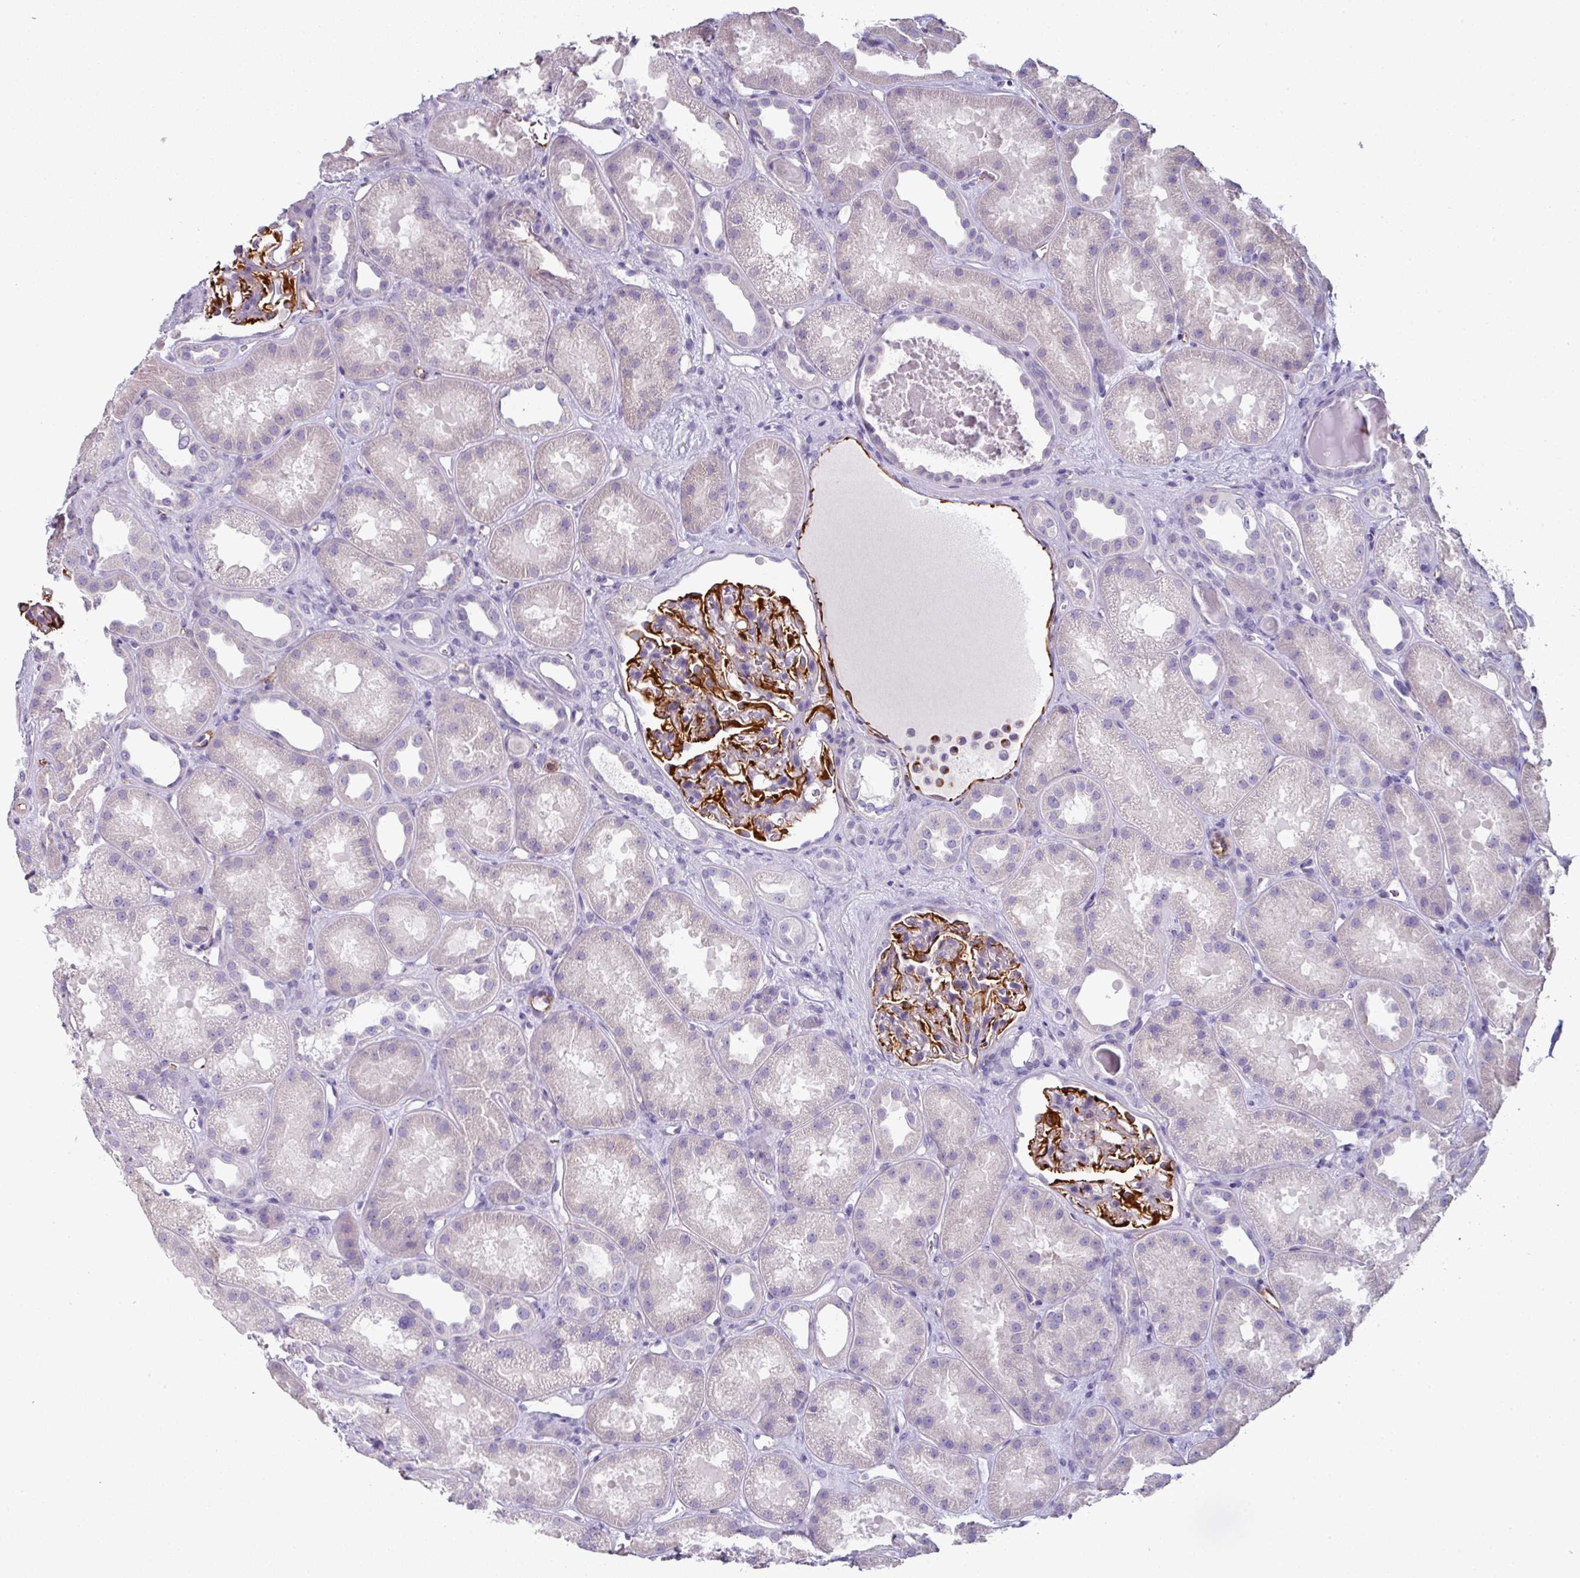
{"staining": {"intensity": "strong", "quantity": "<25%", "location": "cytoplasmic/membranous"}, "tissue": "kidney", "cell_type": "Cells in glomeruli", "image_type": "normal", "snomed": [{"axis": "morphology", "description": "Normal tissue, NOS"}, {"axis": "topography", "description": "Kidney"}], "caption": "Kidney stained with DAB immunohistochemistry (IHC) reveals medium levels of strong cytoplasmic/membranous staining in approximately <25% of cells in glomeruli.", "gene": "SLC17A7", "patient": {"sex": "male", "age": 61}}